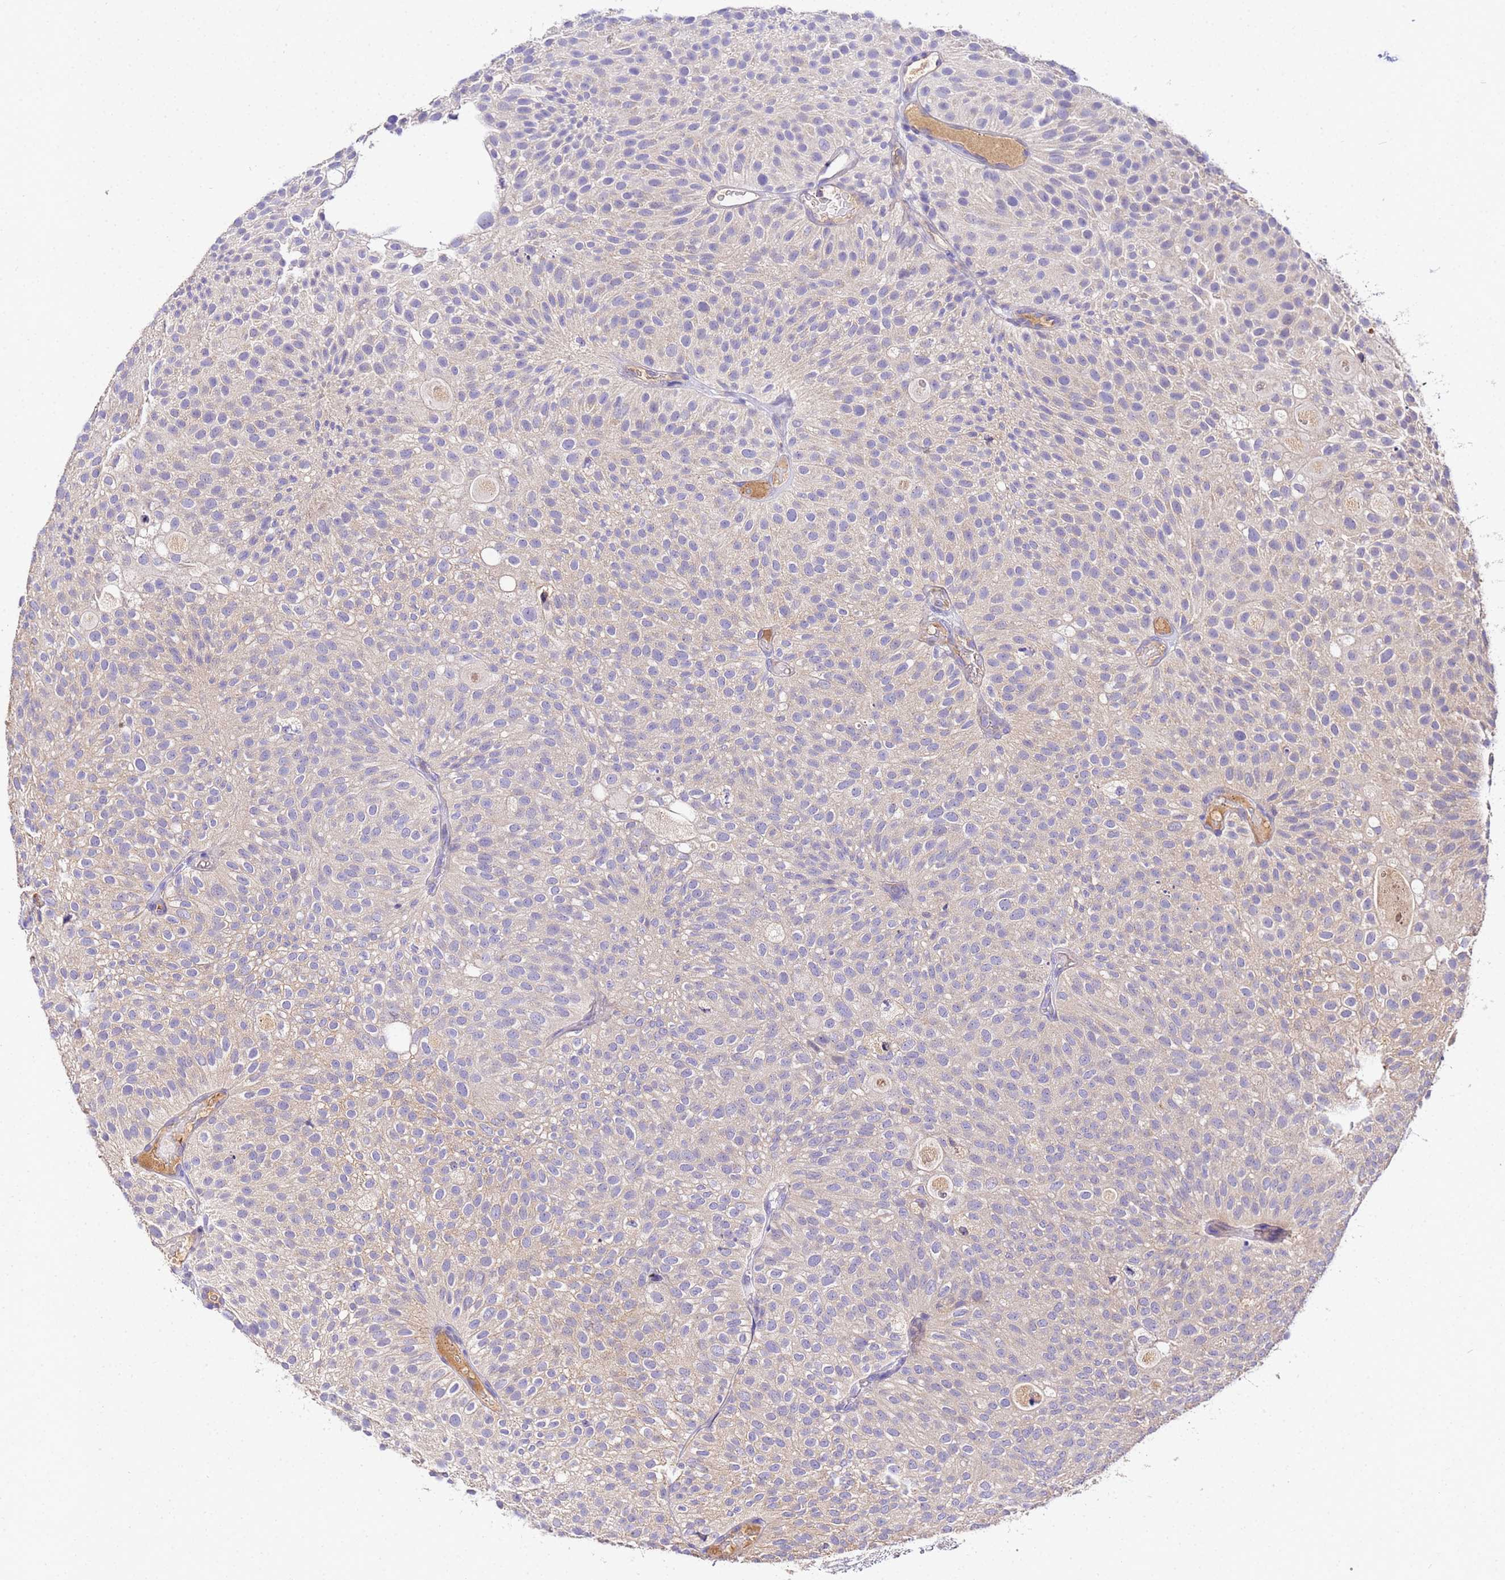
{"staining": {"intensity": "negative", "quantity": "none", "location": "none"}, "tissue": "urothelial cancer", "cell_type": "Tumor cells", "image_type": "cancer", "snomed": [{"axis": "morphology", "description": "Urothelial carcinoma, Low grade"}, {"axis": "topography", "description": "Urinary bladder"}], "caption": "DAB (3,3'-diaminobenzidine) immunohistochemical staining of urothelial carcinoma (low-grade) exhibits no significant expression in tumor cells. (Stains: DAB immunohistochemistry with hematoxylin counter stain, Microscopy: brightfield microscopy at high magnification).", "gene": "MTERF1", "patient": {"sex": "male", "age": 78}}